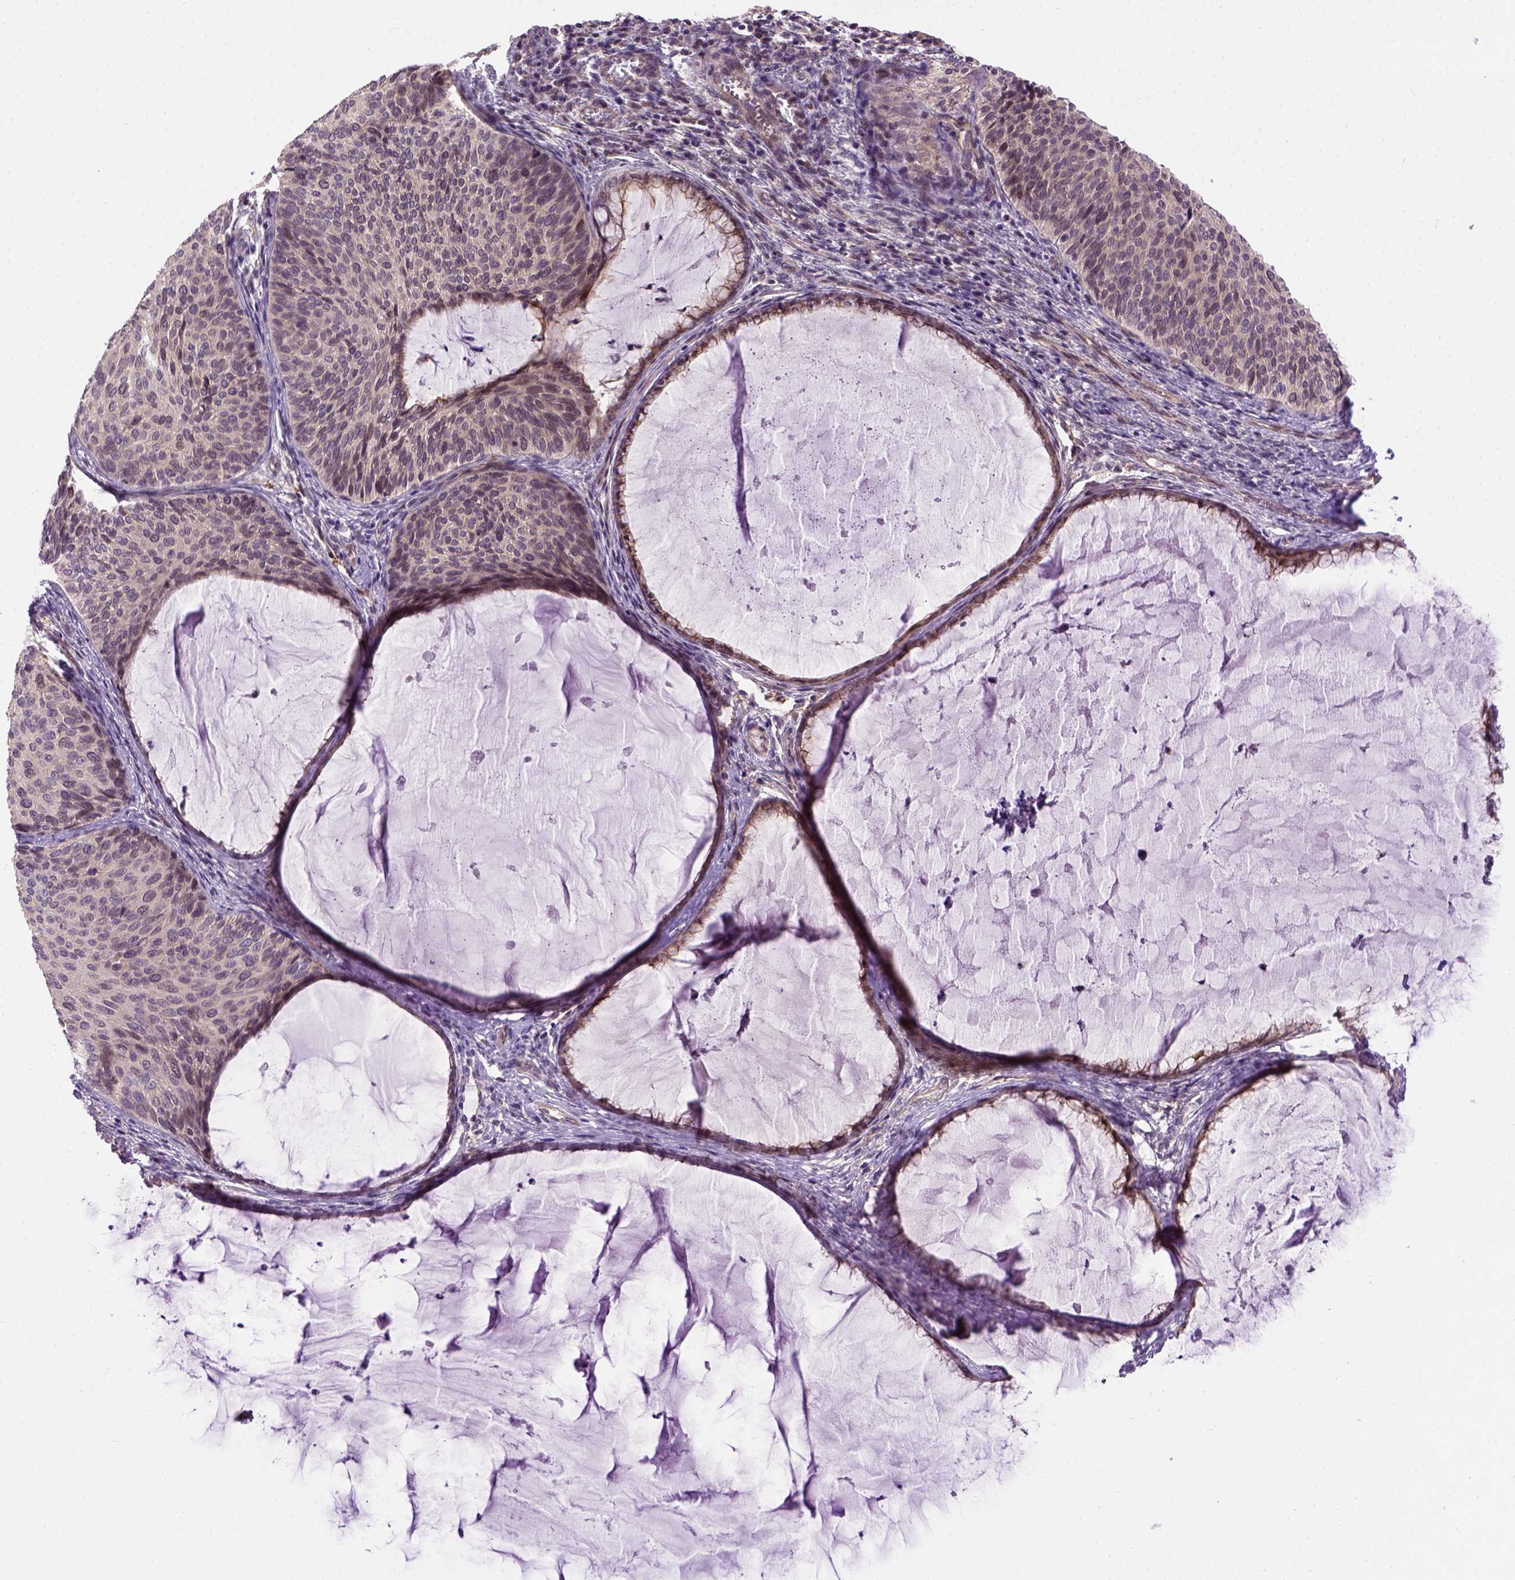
{"staining": {"intensity": "weak", "quantity": "25%-75%", "location": "cytoplasmic/membranous"}, "tissue": "cervical cancer", "cell_type": "Tumor cells", "image_type": "cancer", "snomed": [{"axis": "morphology", "description": "Squamous cell carcinoma, NOS"}, {"axis": "topography", "description": "Cervix"}], "caption": "Brown immunohistochemical staining in cervical cancer reveals weak cytoplasmic/membranous expression in approximately 25%-75% of tumor cells.", "gene": "KAZN", "patient": {"sex": "female", "age": 36}}